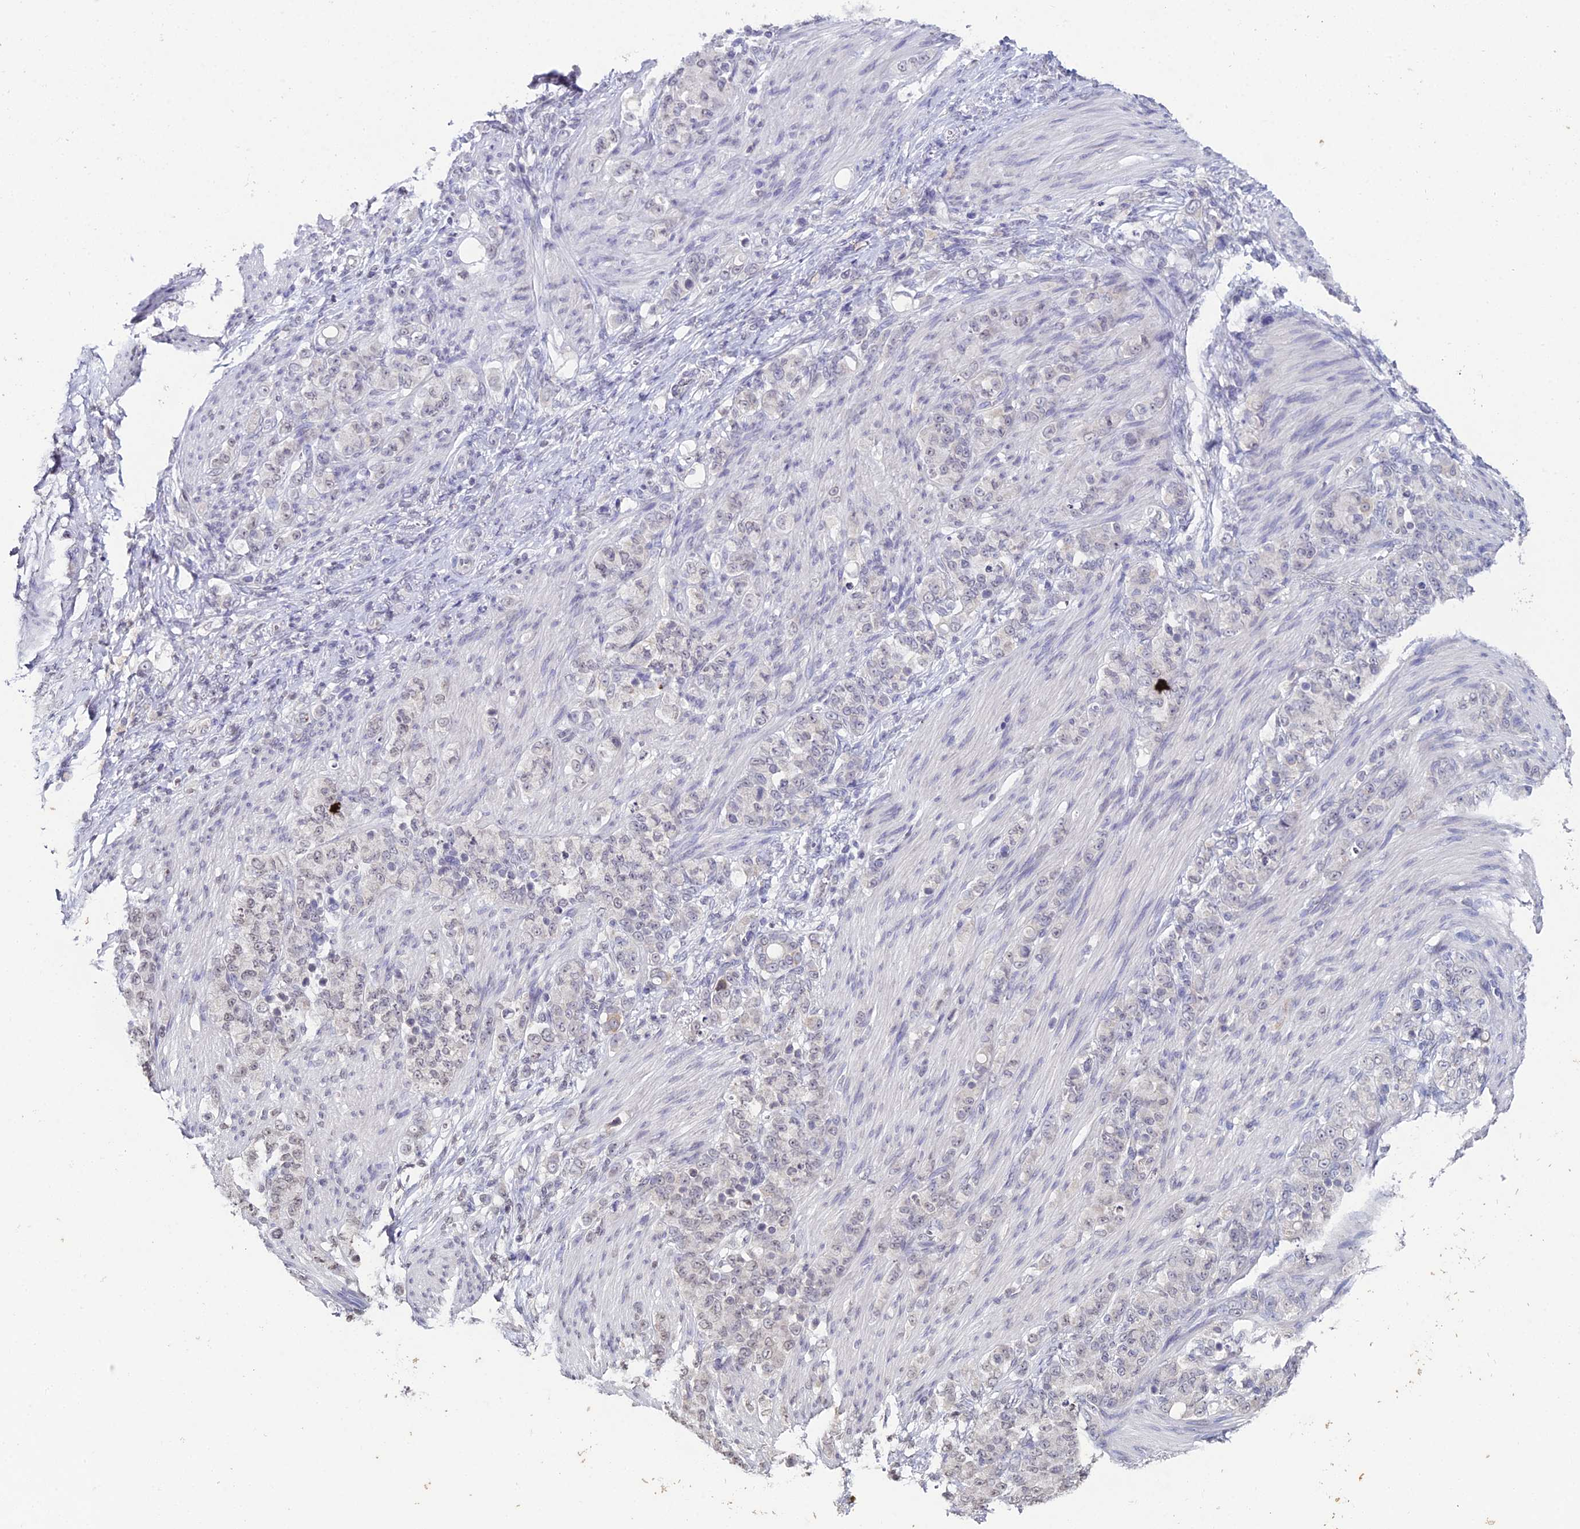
{"staining": {"intensity": "weak", "quantity": "<25%", "location": "nuclear"}, "tissue": "stomach cancer", "cell_type": "Tumor cells", "image_type": "cancer", "snomed": [{"axis": "morphology", "description": "Adenocarcinoma, NOS"}, {"axis": "topography", "description": "Stomach"}], "caption": "High power microscopy histopathology image of an IHC micrograph of adenocarcinoma (stomach), revealing no significant positivity in tumor cells.", "gene": "PRR22", "patient": {"sex": "female", "age": 79}}